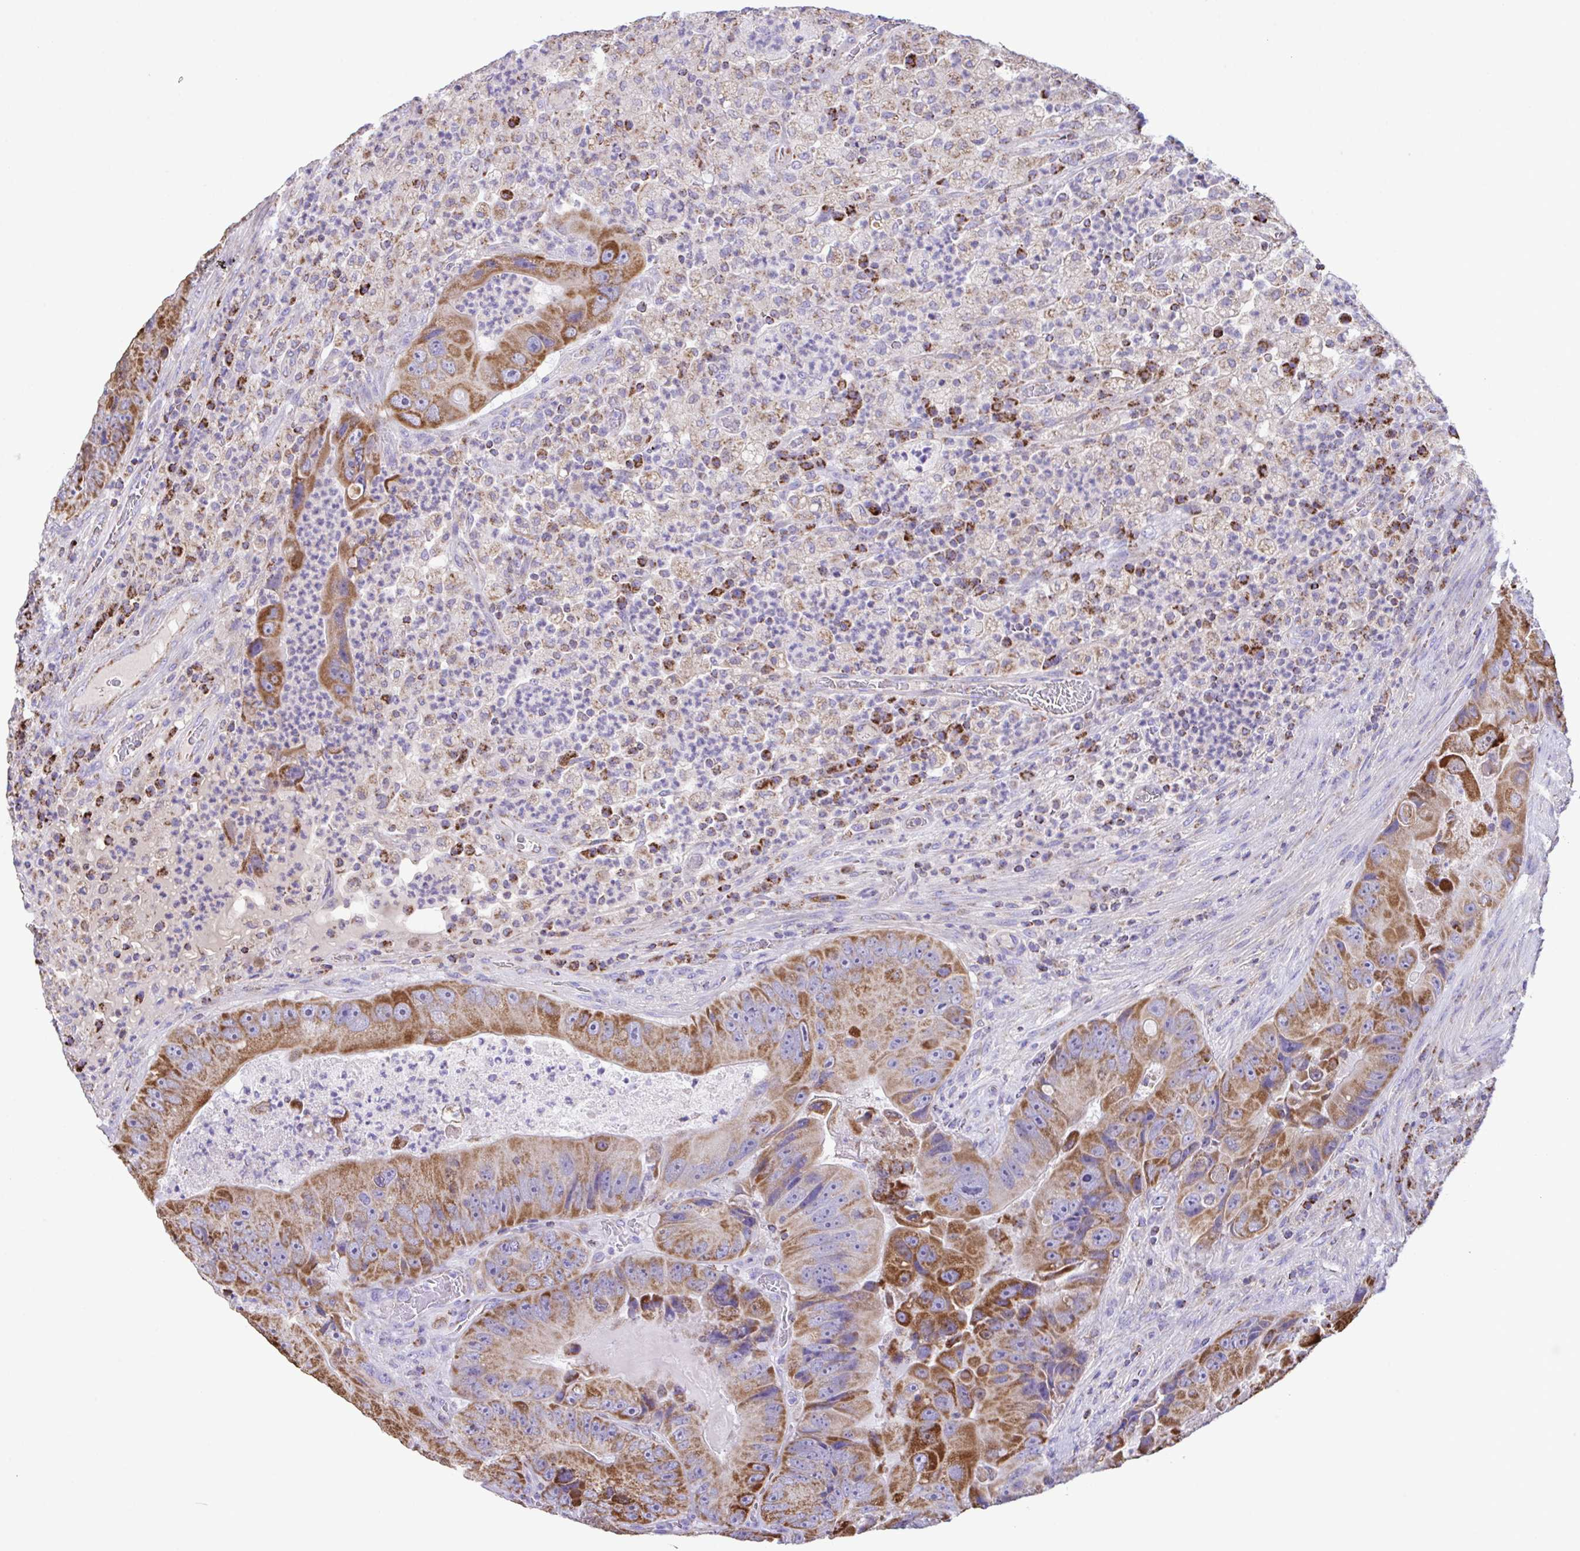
{"staining": {"intensity": "strong", "quantity": ">75%", "location": "cytoplasmic/membranous"}, "tissue": "colorectal cancer", "cell_type": "Tumor cells", "image_type": "cancer", "snomed": [{"axis": "morphology", "description": "Adenocarcinoma, NOS"}, {"axis": "topography", "description": "Colon"}], "caption": "Adenocarcinoma (colorectal) stained for a protein demonstrates strong cytoplasmic/membranous positivity in tumor cells.", "gene": "PCMTD2", "patient": {"sex": "female", "age": 86}}